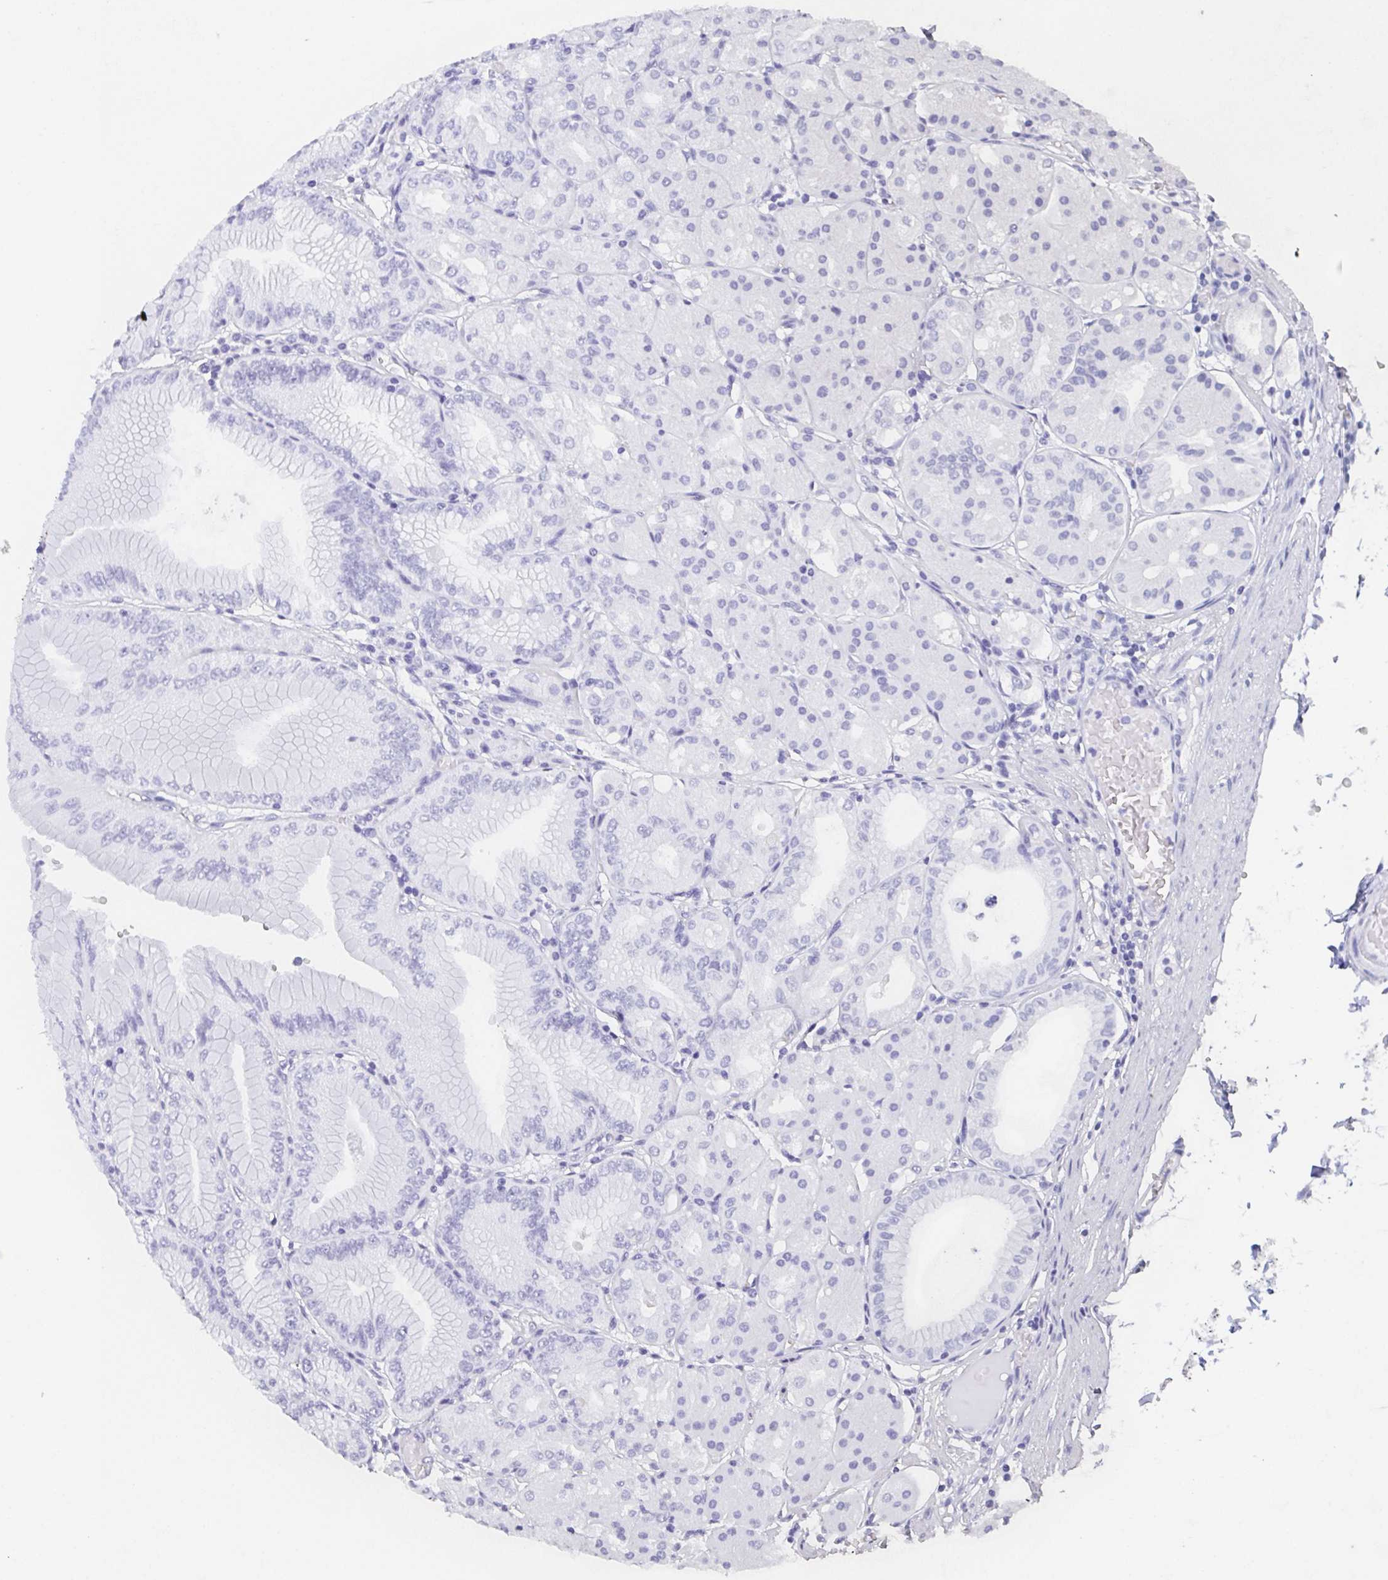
{"staining": {"intensity": "negative", "quantity": "none", "location": "none"}, "tissue": "stomach", "cell_type": "Glandular cells", "image_type": "normal", "snomed": [{"axis": "morphology", "description": "Normal tissue, NOS"}, {"axis": "topography", "description": "Stomach, lower"}], "caption": "Immunohistochemistry of unremarkable human stomach demonstrates no expression in glandular cells.", "gene": "POU2F3", "patient": {"sex": "male", "age": 71}}